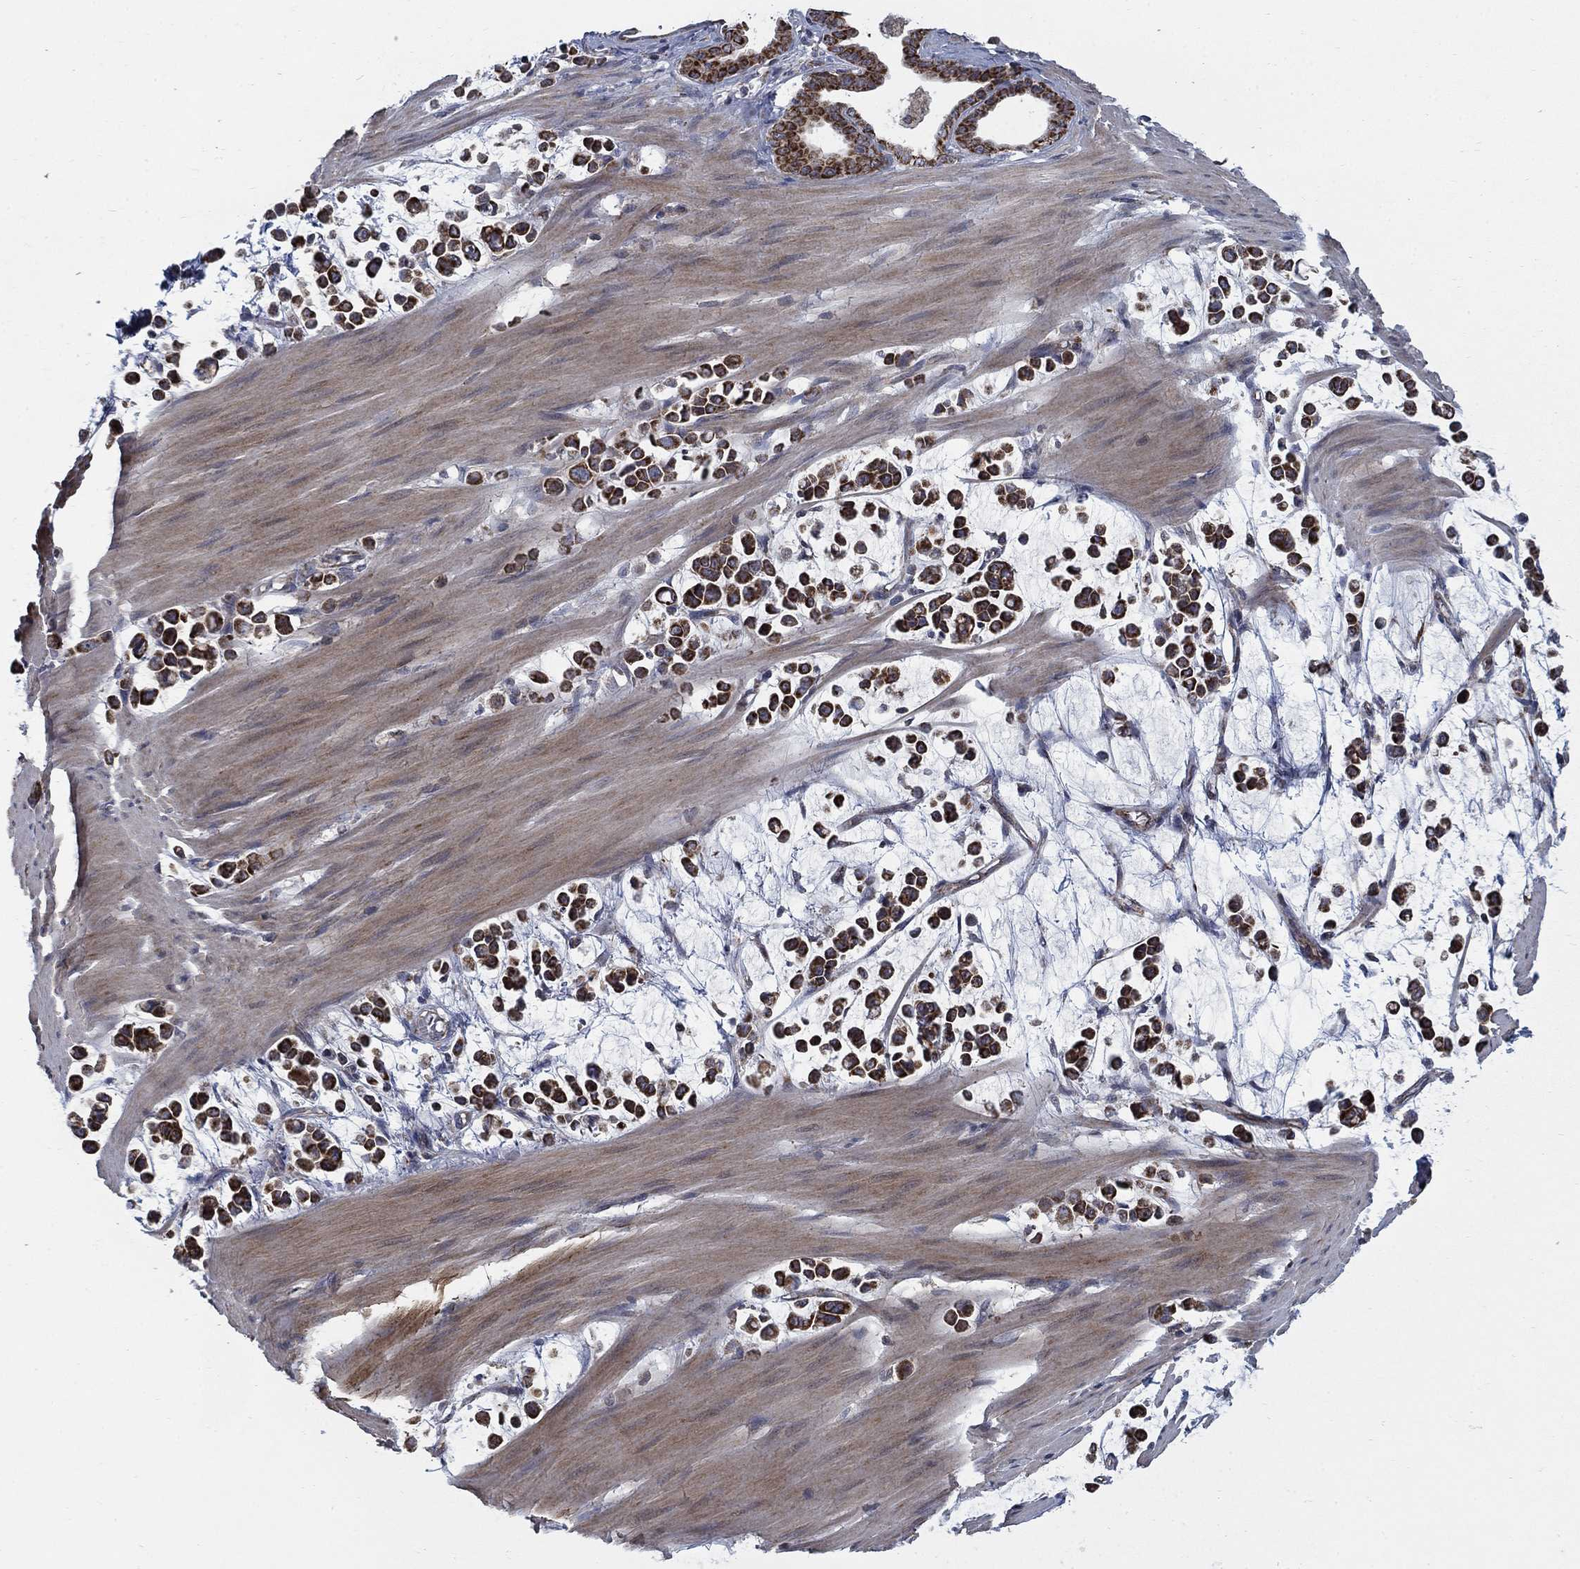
{"staining": {"intensity": "strong", "quantity": ">75%", "location": "cytoplasmic/membranous"}, "tissue": "stomach cancer", "cell_type": "Tumor cells", "image_type": "cancer", "snomed": [{"axis": "morphology", "description": "Adenocarcinoma, NOS"}, {"axis": "topography", "description": "Stomach"}], "caption": "A micrograph of human stomach adenocarcinoma stained for a protein demonstrates strong cytoplasmic/membranous brown staining in tumor cells.", "gene": "NME7", "patient": {"sex": "male", "age": 82}}